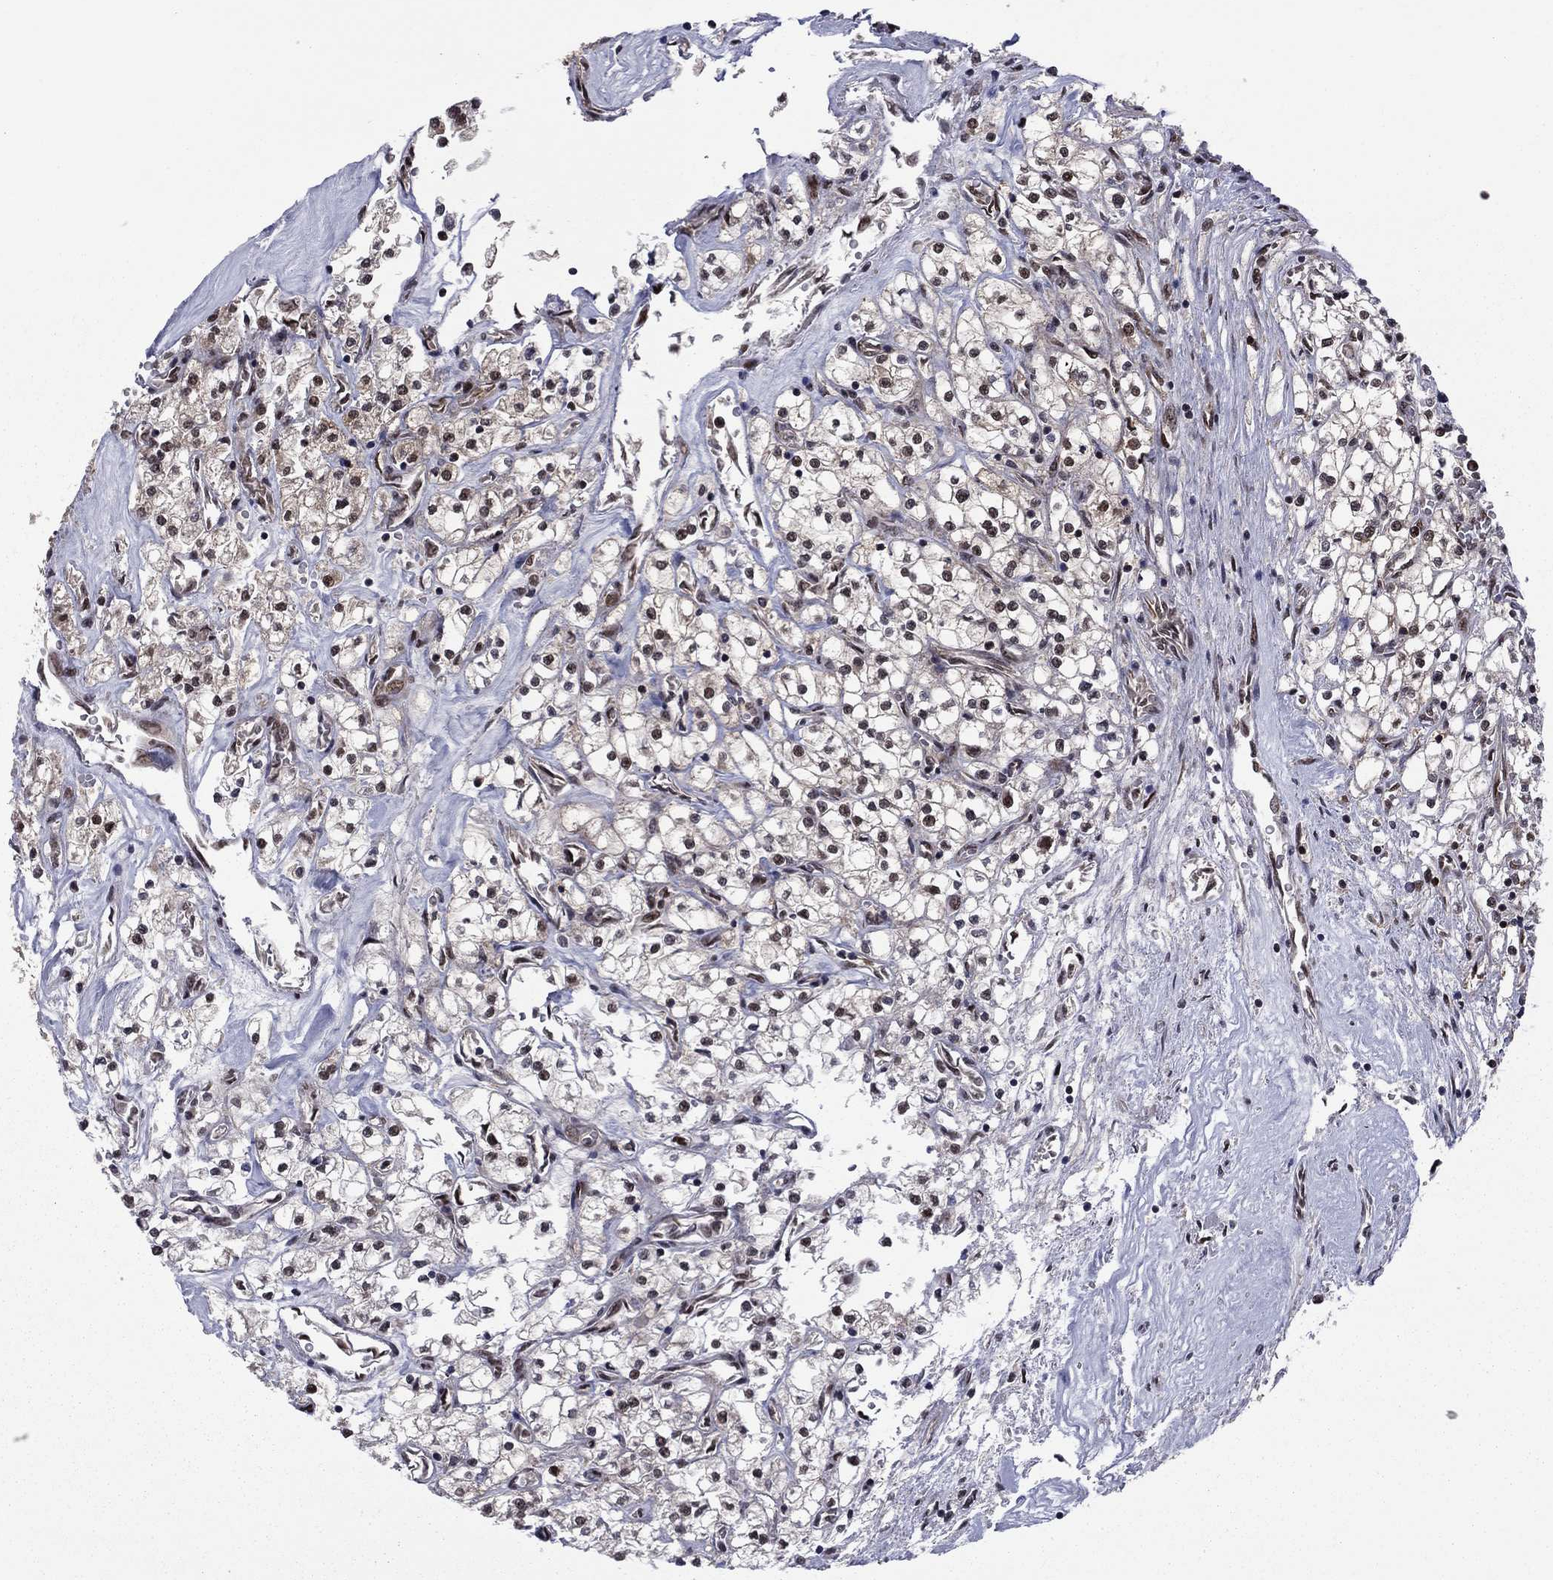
{"staining": {"intensity": "weak", "quantity": "<25%", "location": "nuclear"}, "tissue": "renal cancer", "cell_type": "Tumor cells", "image_type": "cancer", "snomed": [{"axis": "morphology", "description": "Adenocarcinoma, NOS"}, {"axis": "topography", "description": "Kidney"}], "caption": "Immunohistochemistry (IHC) image of human adenocarcinoma (renal) stained for a protein (brown), which reveals no staining in tumor cells.", "gene": "PSMD2", "patient": {"sex": "male", "age": 80}}